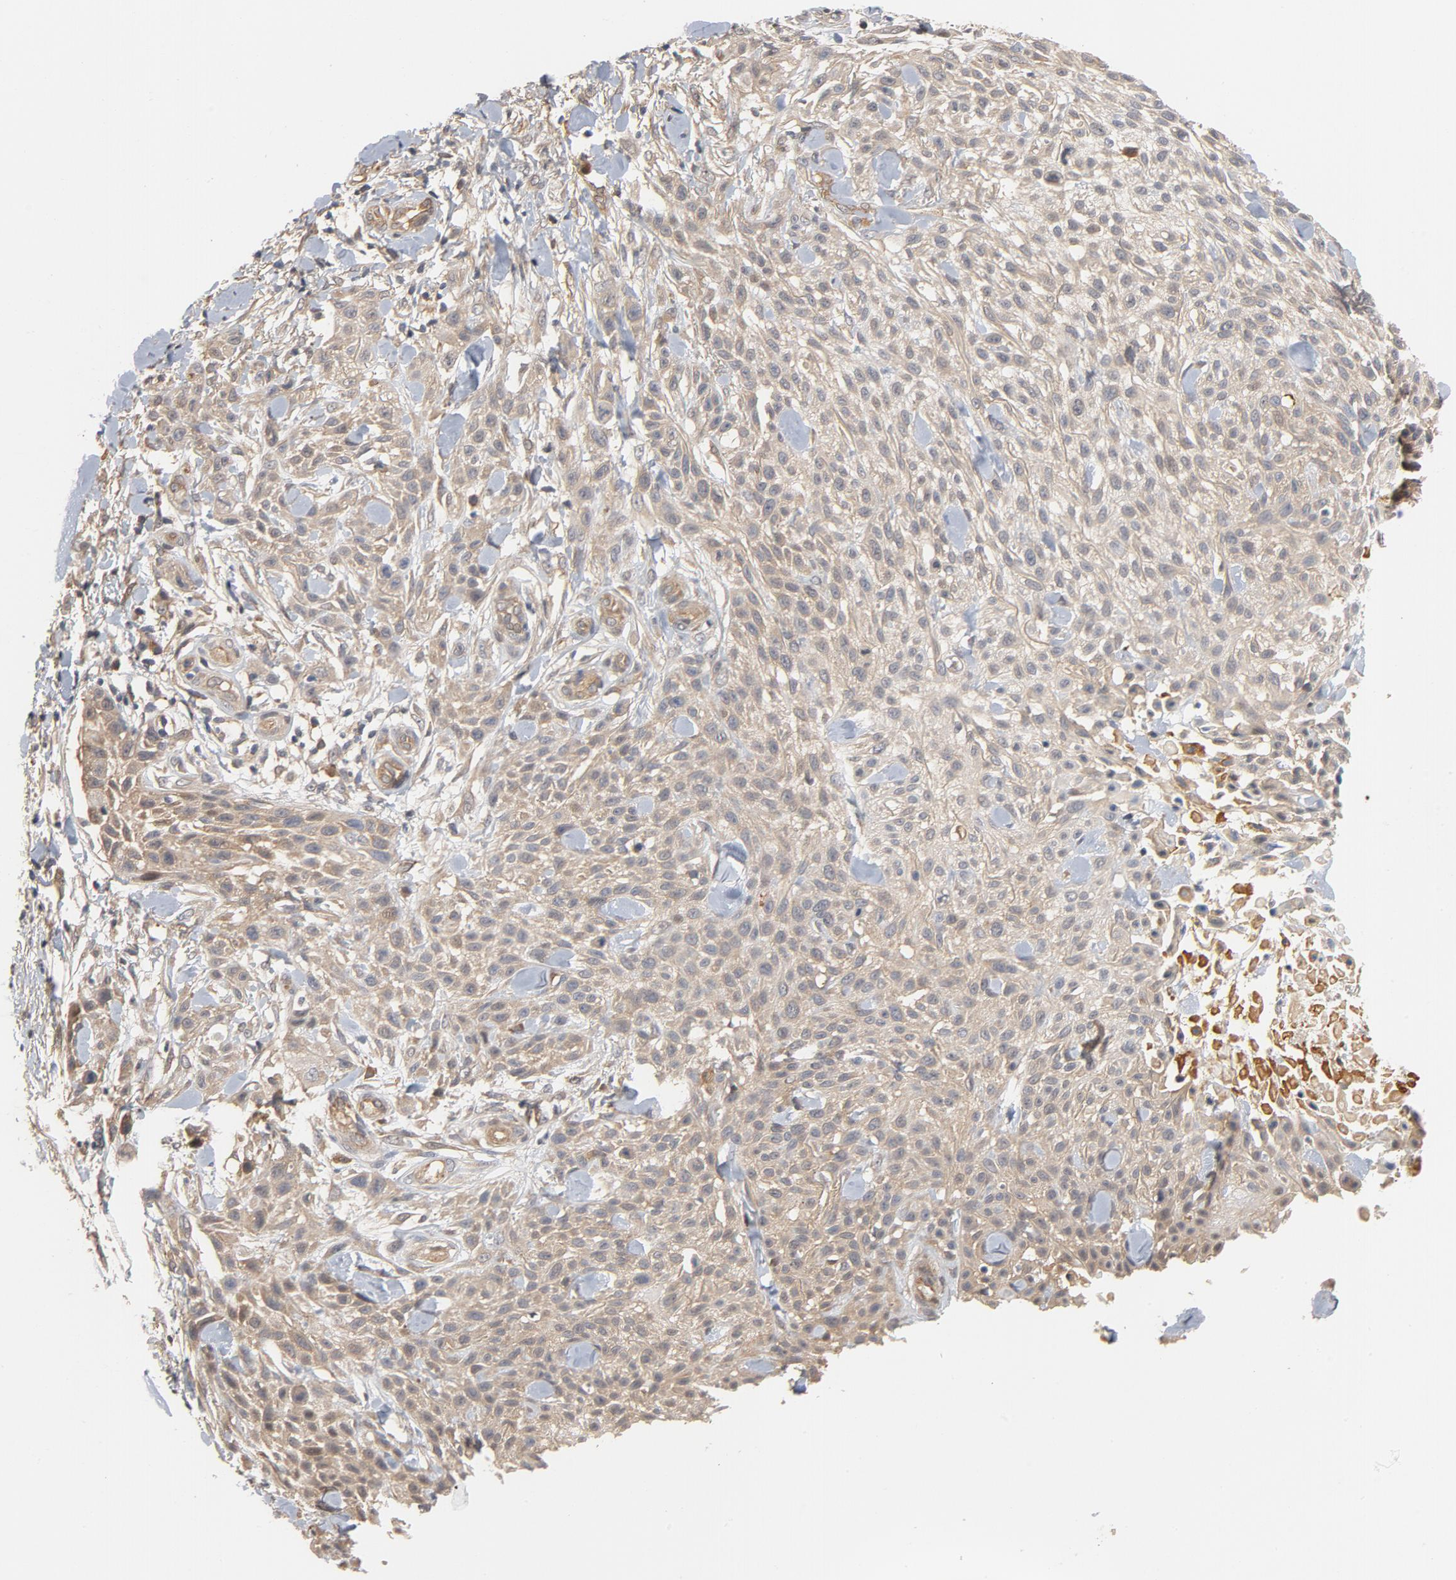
{"staining": {"intensity": "negative", "quantity": "none", "location": "none"}, "tissue": "skin cancer", "cell_type": "Tumor cells", "image_type": "cancer", "snomed": [{"axis": "morphology", "description": "Squamous cell carcinoma, NOS"}, {"axis": "topography", "description": "Skin"}], "caption": "IHC image of human squamous cell carcinoma (skin) stained for a protein (brown), which reveals no staining in tumor cells.", "gene": "PITPNM2", "patient": {"sex": "female", "age": 42}}